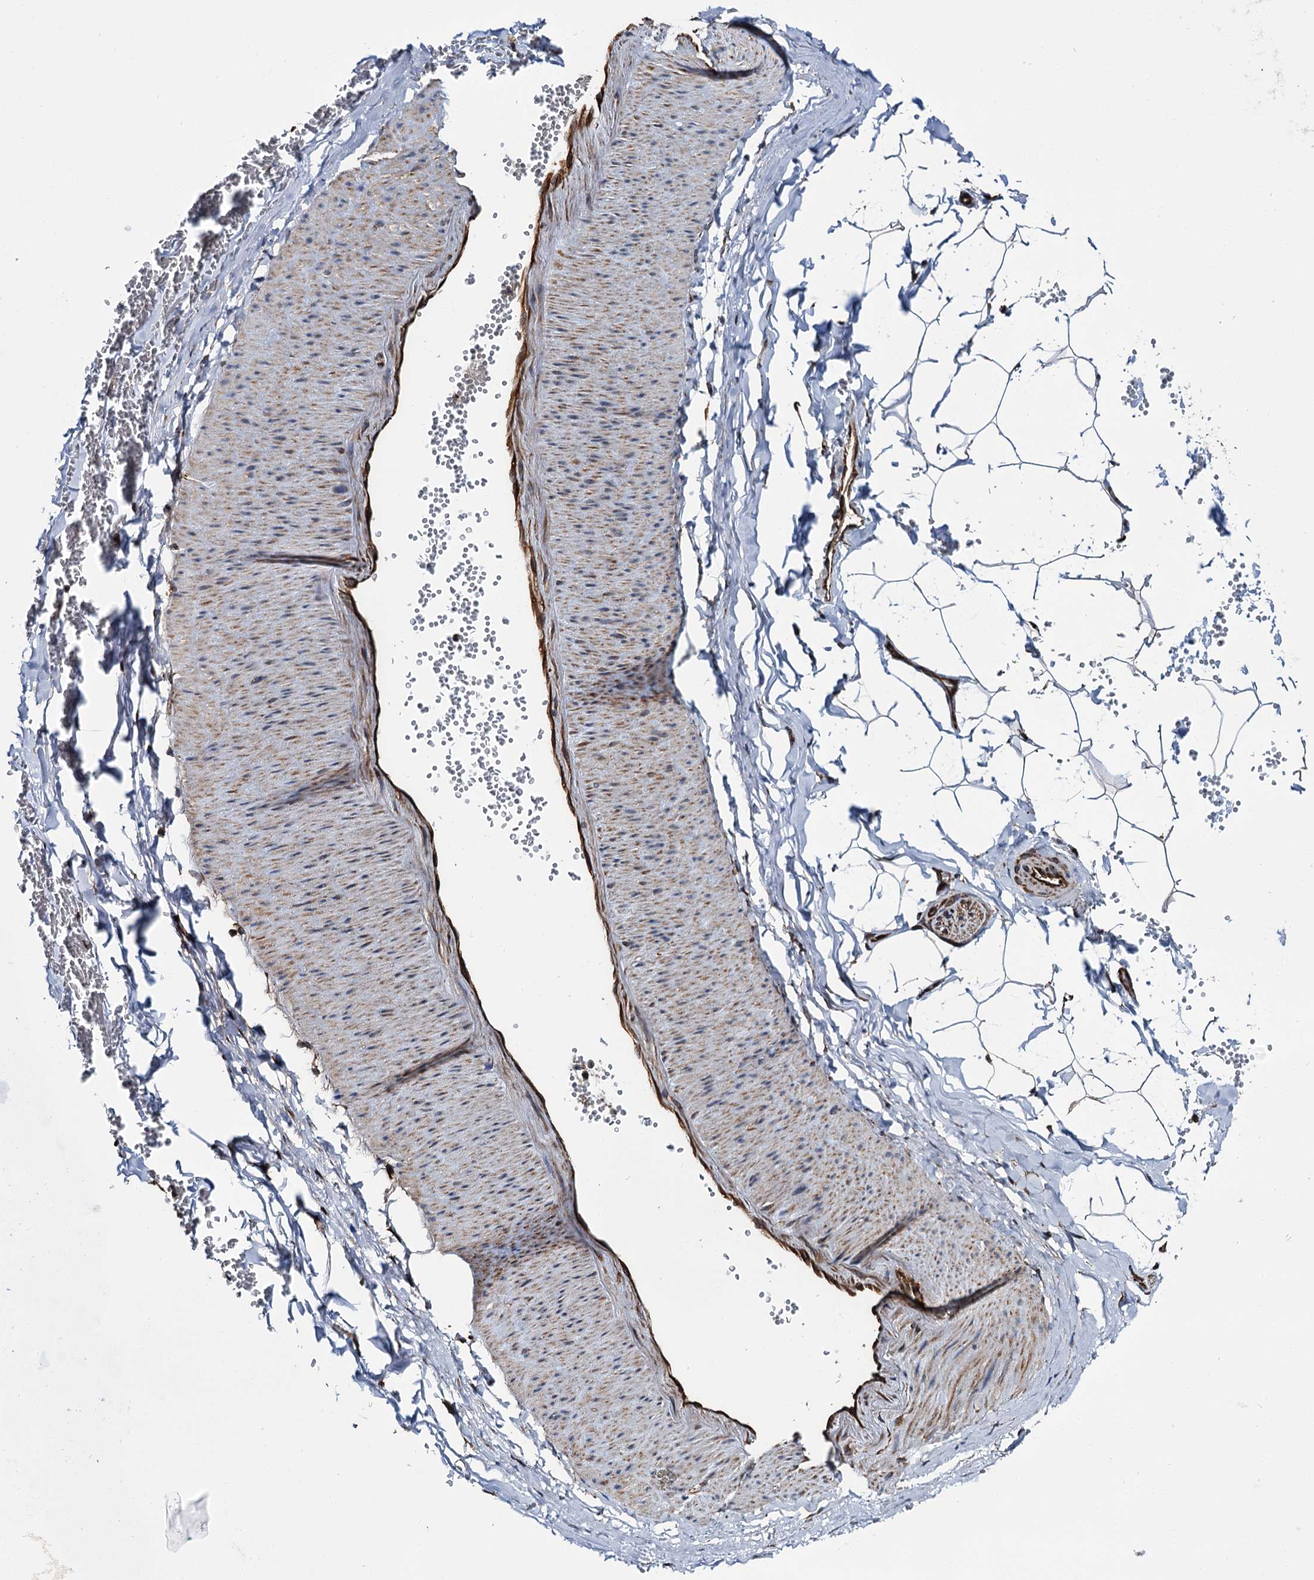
{"staining": {"intensity": "negative", "quantity": "none", "location": "none"}, "tissue": "adipose tissue", "cell_type": "Adipocytes", "image_type": "normal", "snomed": [{"axis": "morphology", "description": "Normal tissue, NOS"}, {"axis": "topography", "description": "Gallbladder"}, {"axis": "topography", "description": "Peripheral nerve tissue"}], "caption": "IHC image of normal human adipose tissue stained for a protein (brown), which demonstrates no expression in adipocytes.", "gene": "ZFYVE19", "patient": {"sex": "male", "age": 38}}